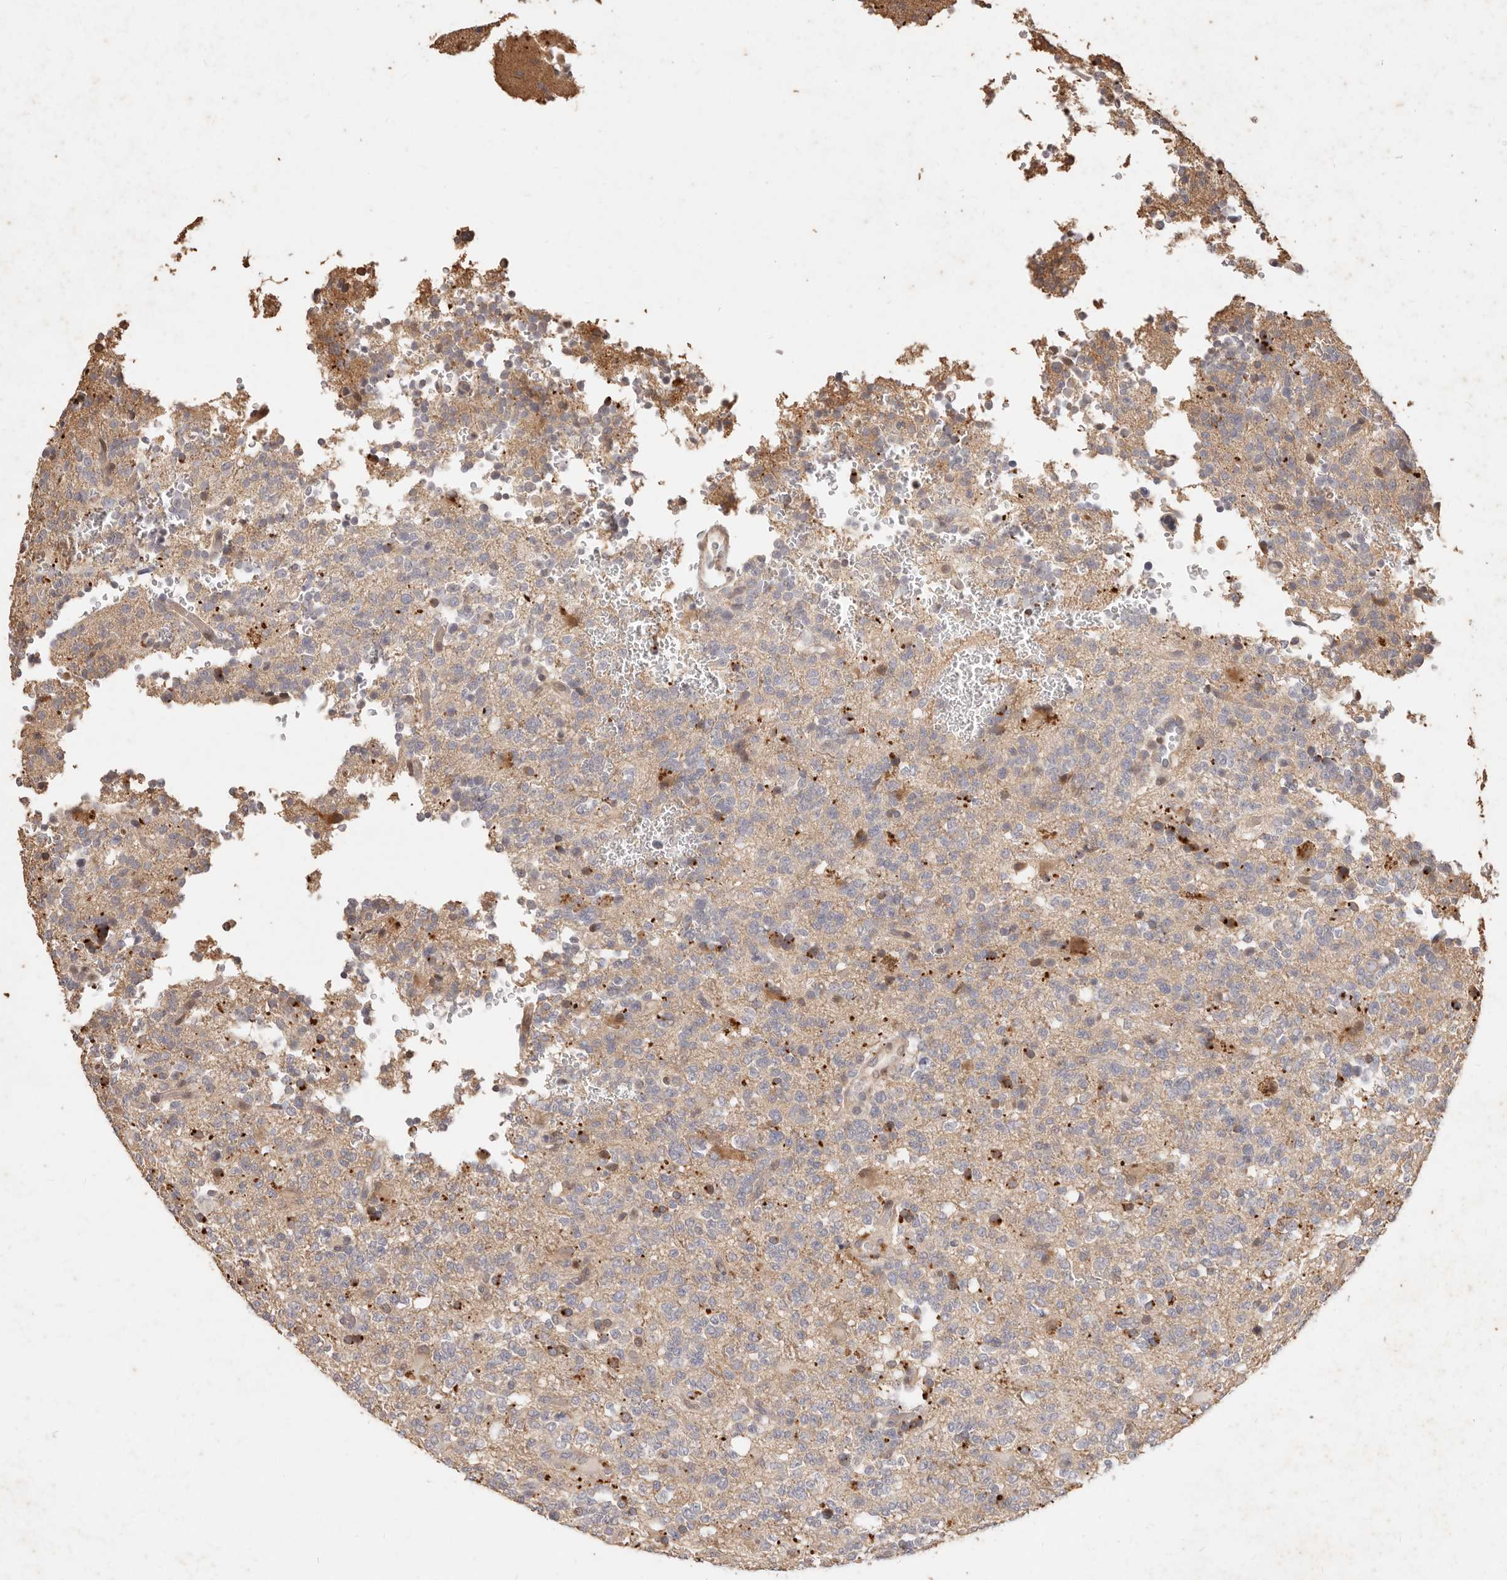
{"staining": {"intensity": "negative", "quantity": "none", "location": "none"}, "tissue": "glioma", "cell_type": "Tumor cells", "image_type": "cancer", "snomed": [{"axis": "morphology", "description": "Glioma, malignant, High grade"}, {"axis": "topography", "description": "Brain"}], "caption": "Immunohistochemical staining of human glioma shows no significant expression in tumor cells.", "gene": "KIF9", "patient": {"sex": "female", "age": 62}}